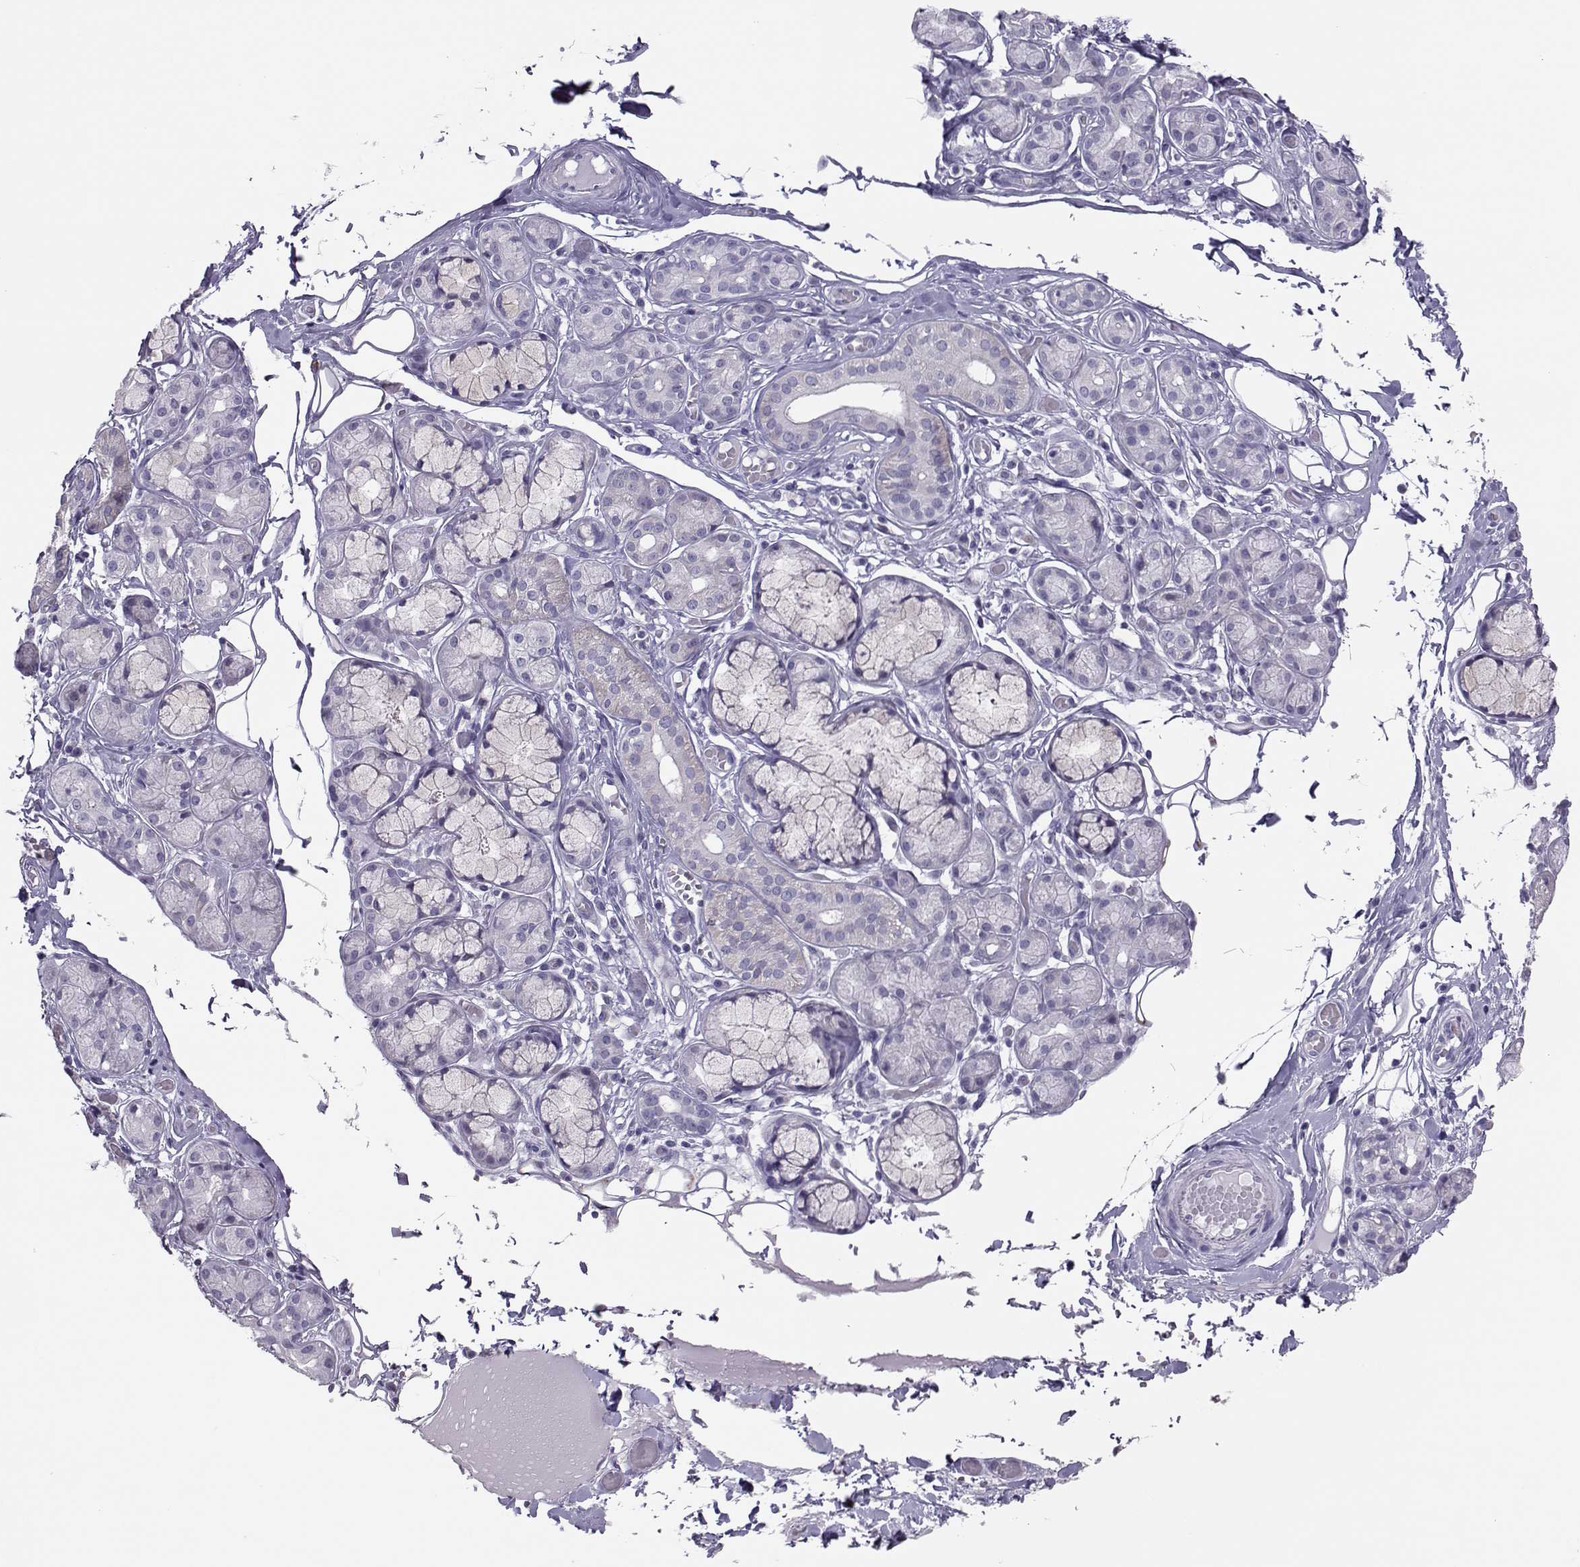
{"staining": {"intensity": "negative", "quantity": "none", "location": "none"}, "tissue": "salivary gland", "cell_type": "Glandular cells", "image_type": "normal", "snomed": [{"axis": "morphology", "description": "Normal tissue, NOS"}, {"axis": "topography", "description": "Salivary gland"}, {"axis": "topography", "description": "Peripheral nerve tissue"}], "caption": "This is a histopathology image of immunohistochemistry staining of benign salivary gland, which shows no staining in glandular cells.", "gene": "TRPM7", "patient": {"sex": "male", "age": 71}}